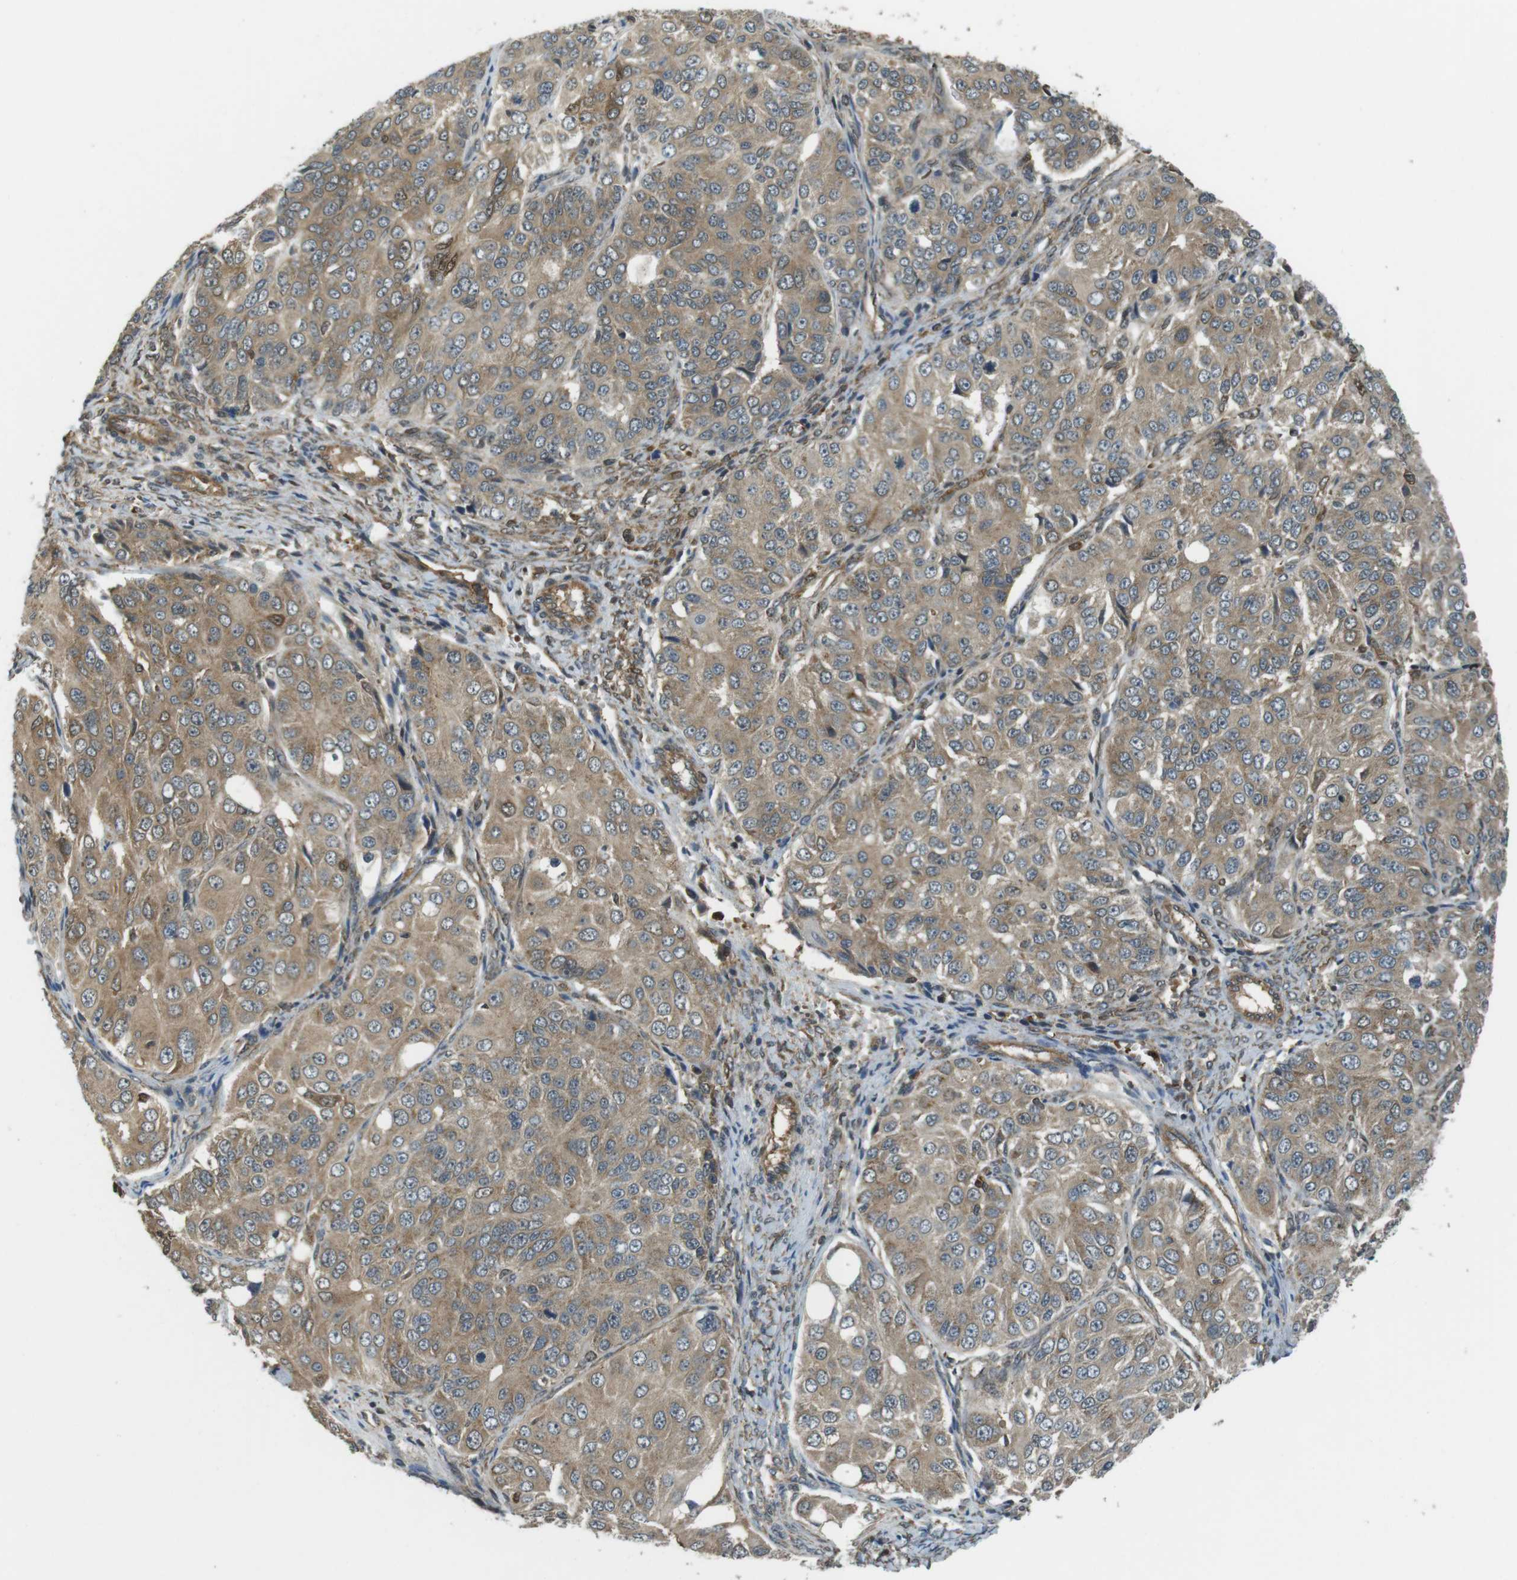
{"staining": {"intensity": "moderate", "quantity": ">75%", "location": "cytoplasmic/membranous"}, "tissue": "ovarian cancer", "cell_type": "Tumor cells", "image_type": "cancer", "snomed": [{"axis": "morphology", "description": "Carcinoma, endometroid"}, {"axis": "topography", "description": "Ovary"}], "caption": "Protein expression analysis of human ovarian endometroid carcinoma reveals moderate cytoplasmic/membranous expression in about >75% of tumor cells.", "gene": "LRRC3B", "patient": {"sex": "female", "age": 51}}